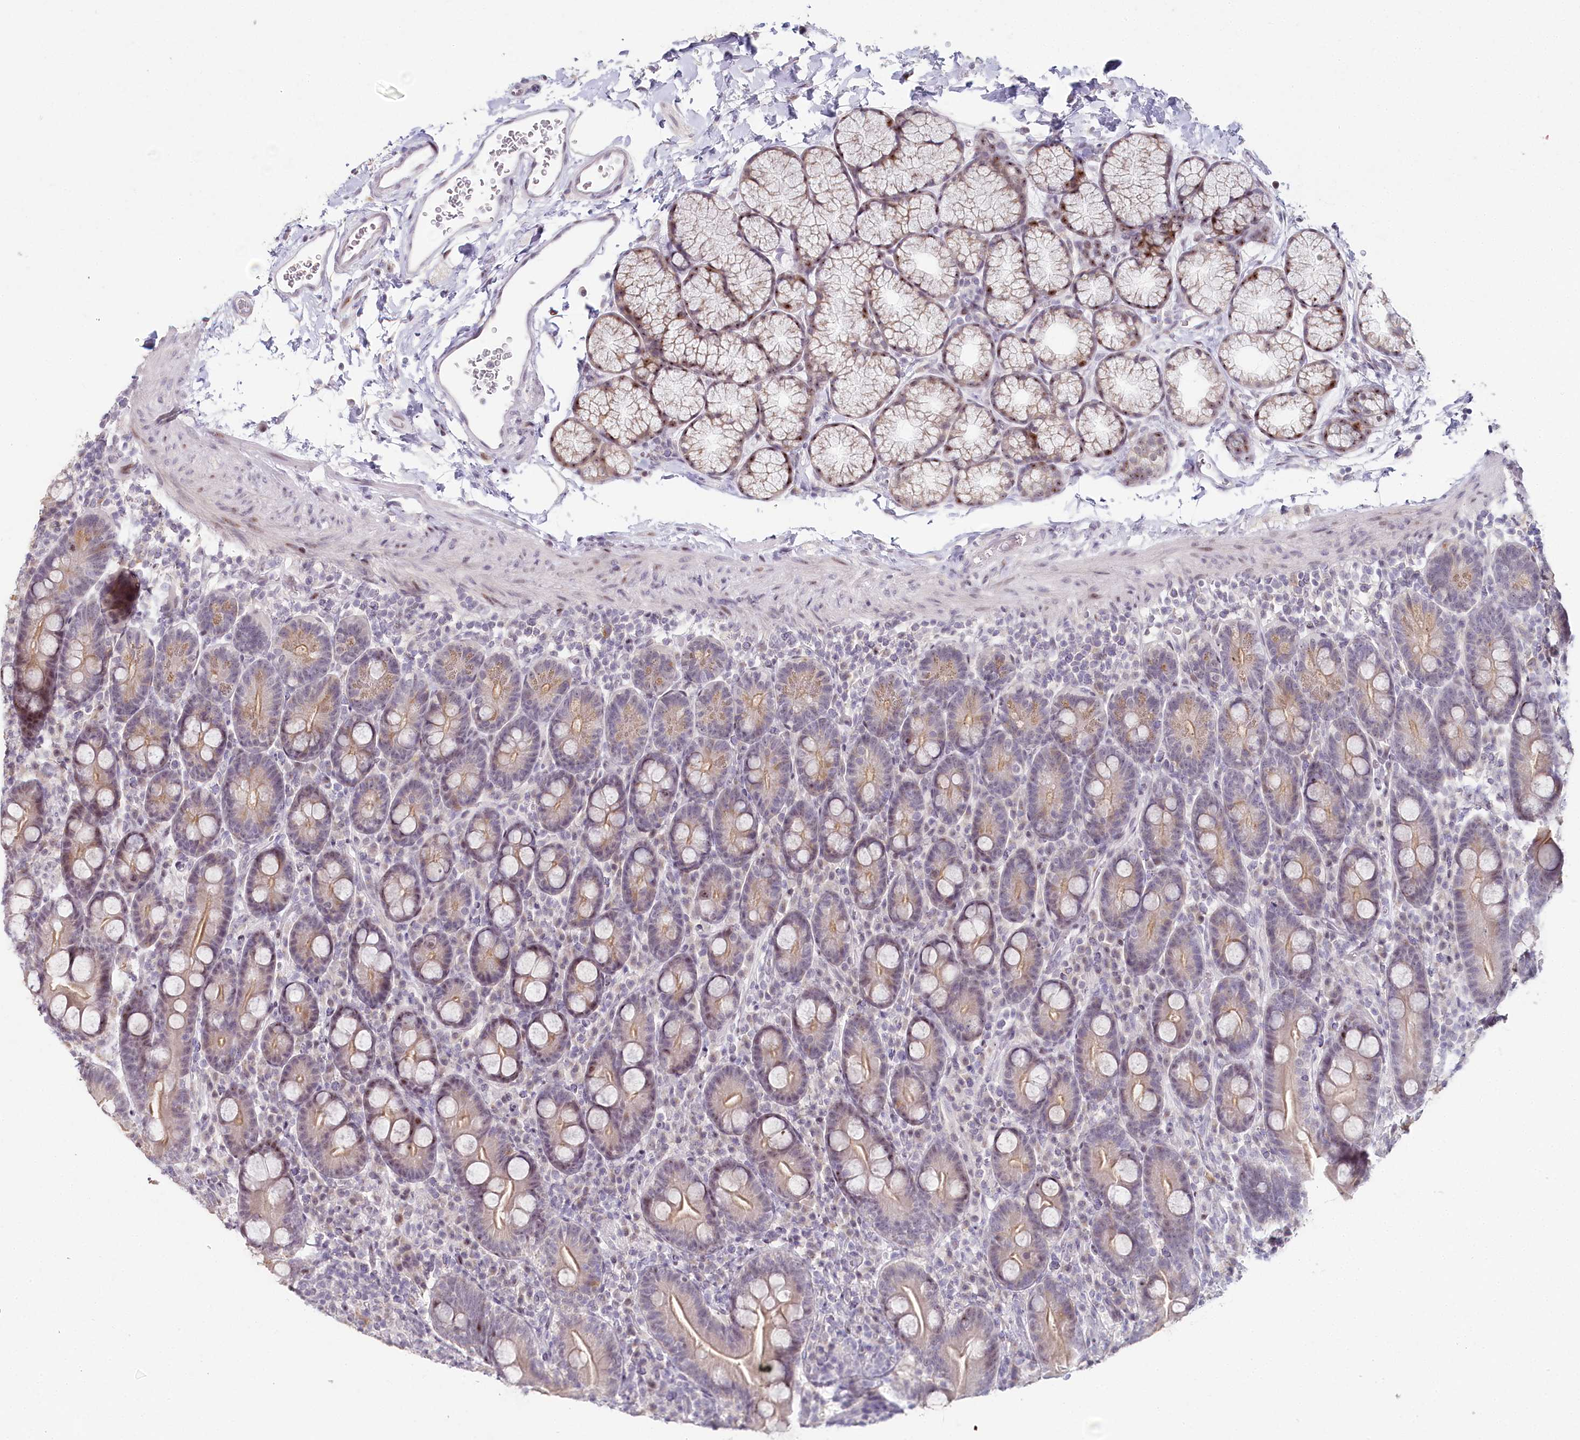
{"staining": {"intensity": "moderate", "quantity": "<25%", "location": "nuclear"}, "tissue": "duodenum", "cell_type": "Glandular cells", "image_type": "normal", "snomed": [{"axis": "morphology", "description": "Normal tissue, NOS"}, {"axis": "topography", "description": "Duodenum"}], "caption": "A photomicrograph of duodenum stained for a protein displays moderate nuclear brown staining in glandular cells.", "gene": "HPD", "patient": {"sex": "male", "age": 35}}